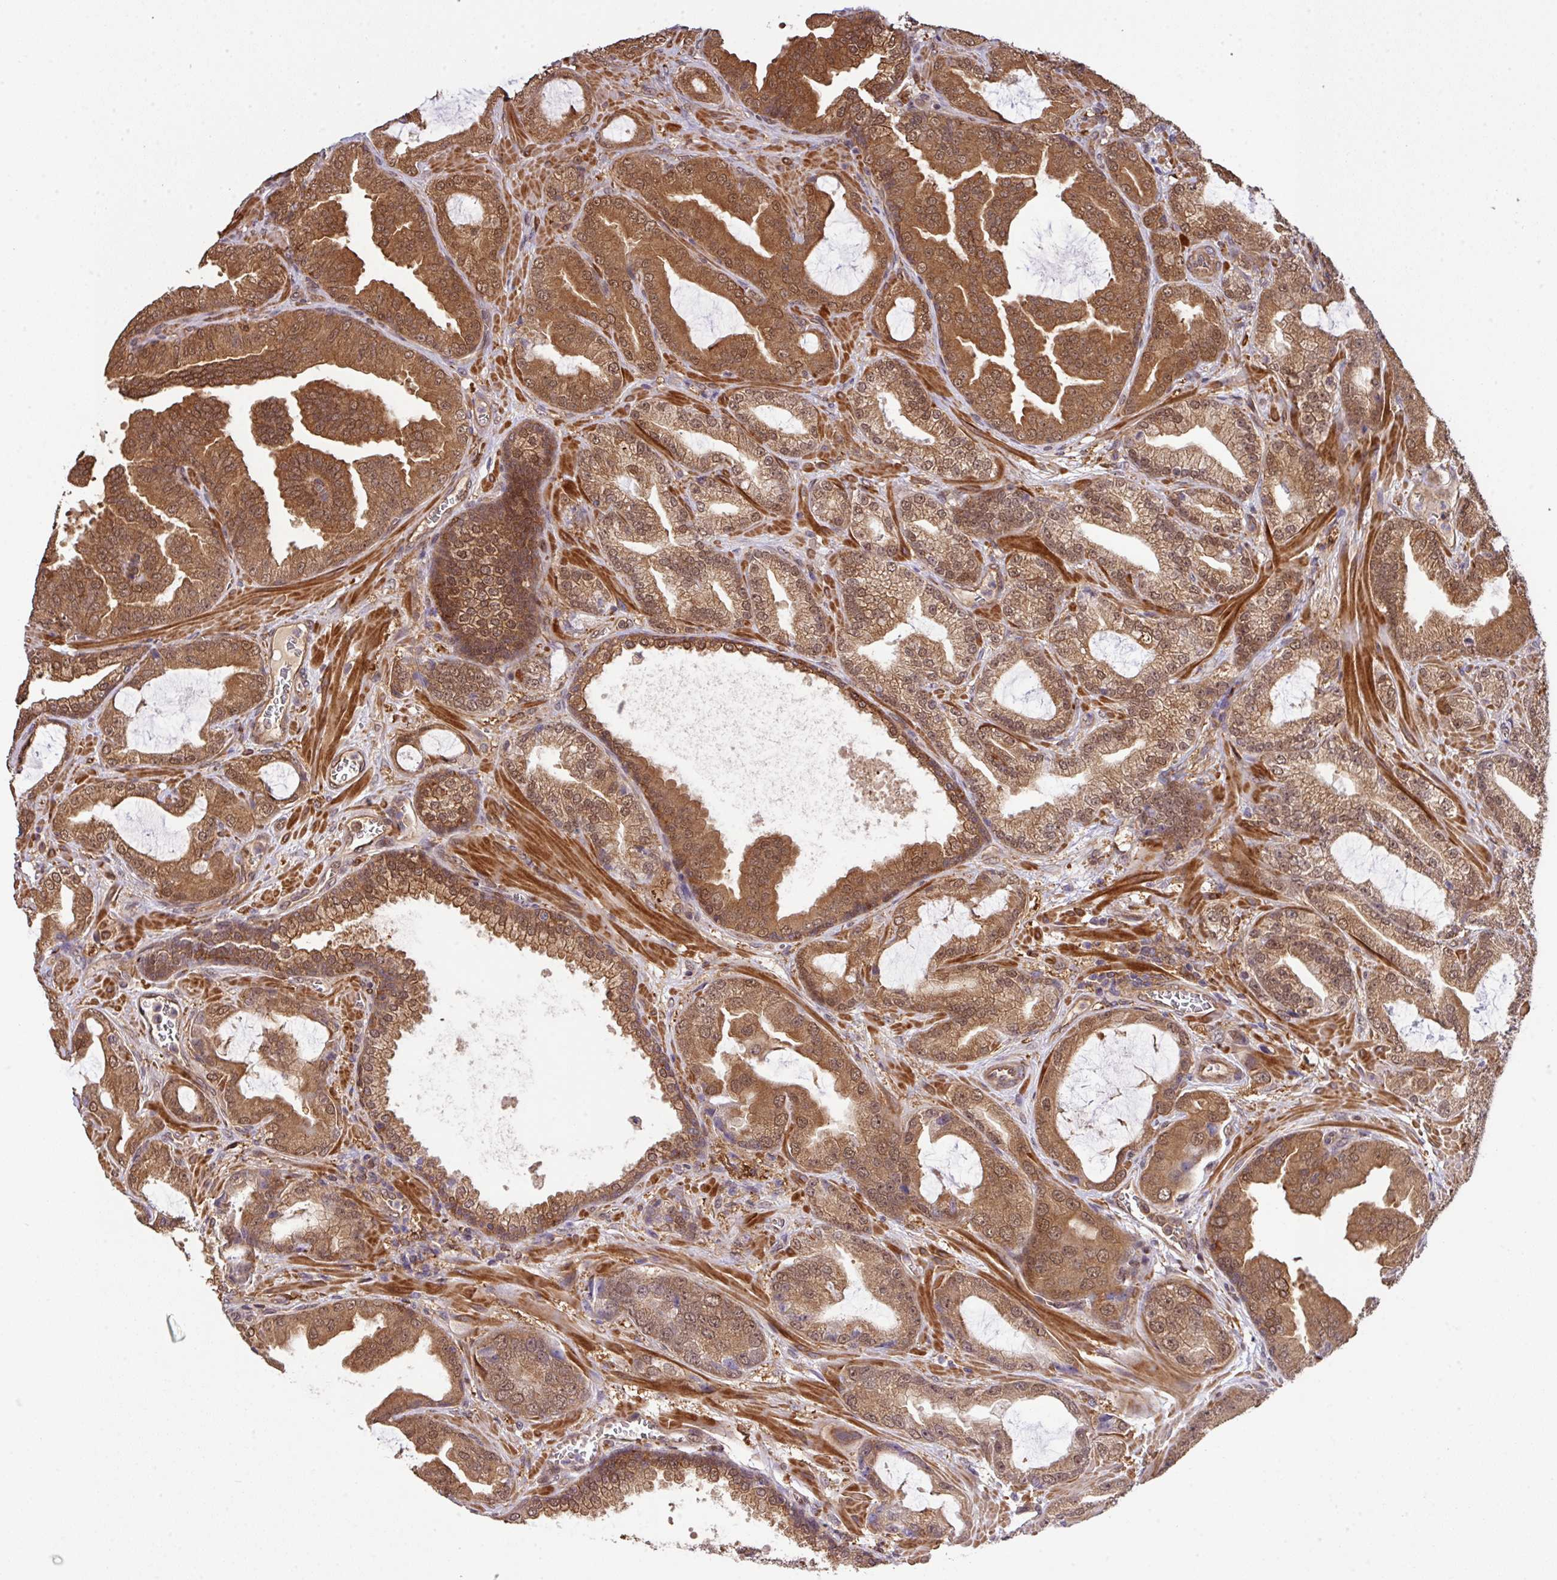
{"staining": {"intensity": "moderate", "quantity": ">75%", "location": "cytoplasmic/membranous,nuclear"}, "tissue": "prostate cancer", "cell_type": "Tumor cells", "image_type": "cancer", "snomed": [{"axis": "morphology", "description": "Adenocarcinoma, High grade"}, {"axis": "topography", "description": "Prostate"}], "caption": "The photomicrograph demonstrates a brown stain indicating the presence of a protein in the cytoplasmic/membranous and nuclear of tumor cells in prostate cancer. Immunohistochemistry stains the protein in brown and the nuclei are stained blue.", "gene": "ARPIN", "patient": {"sex": "male", "age": 68}}